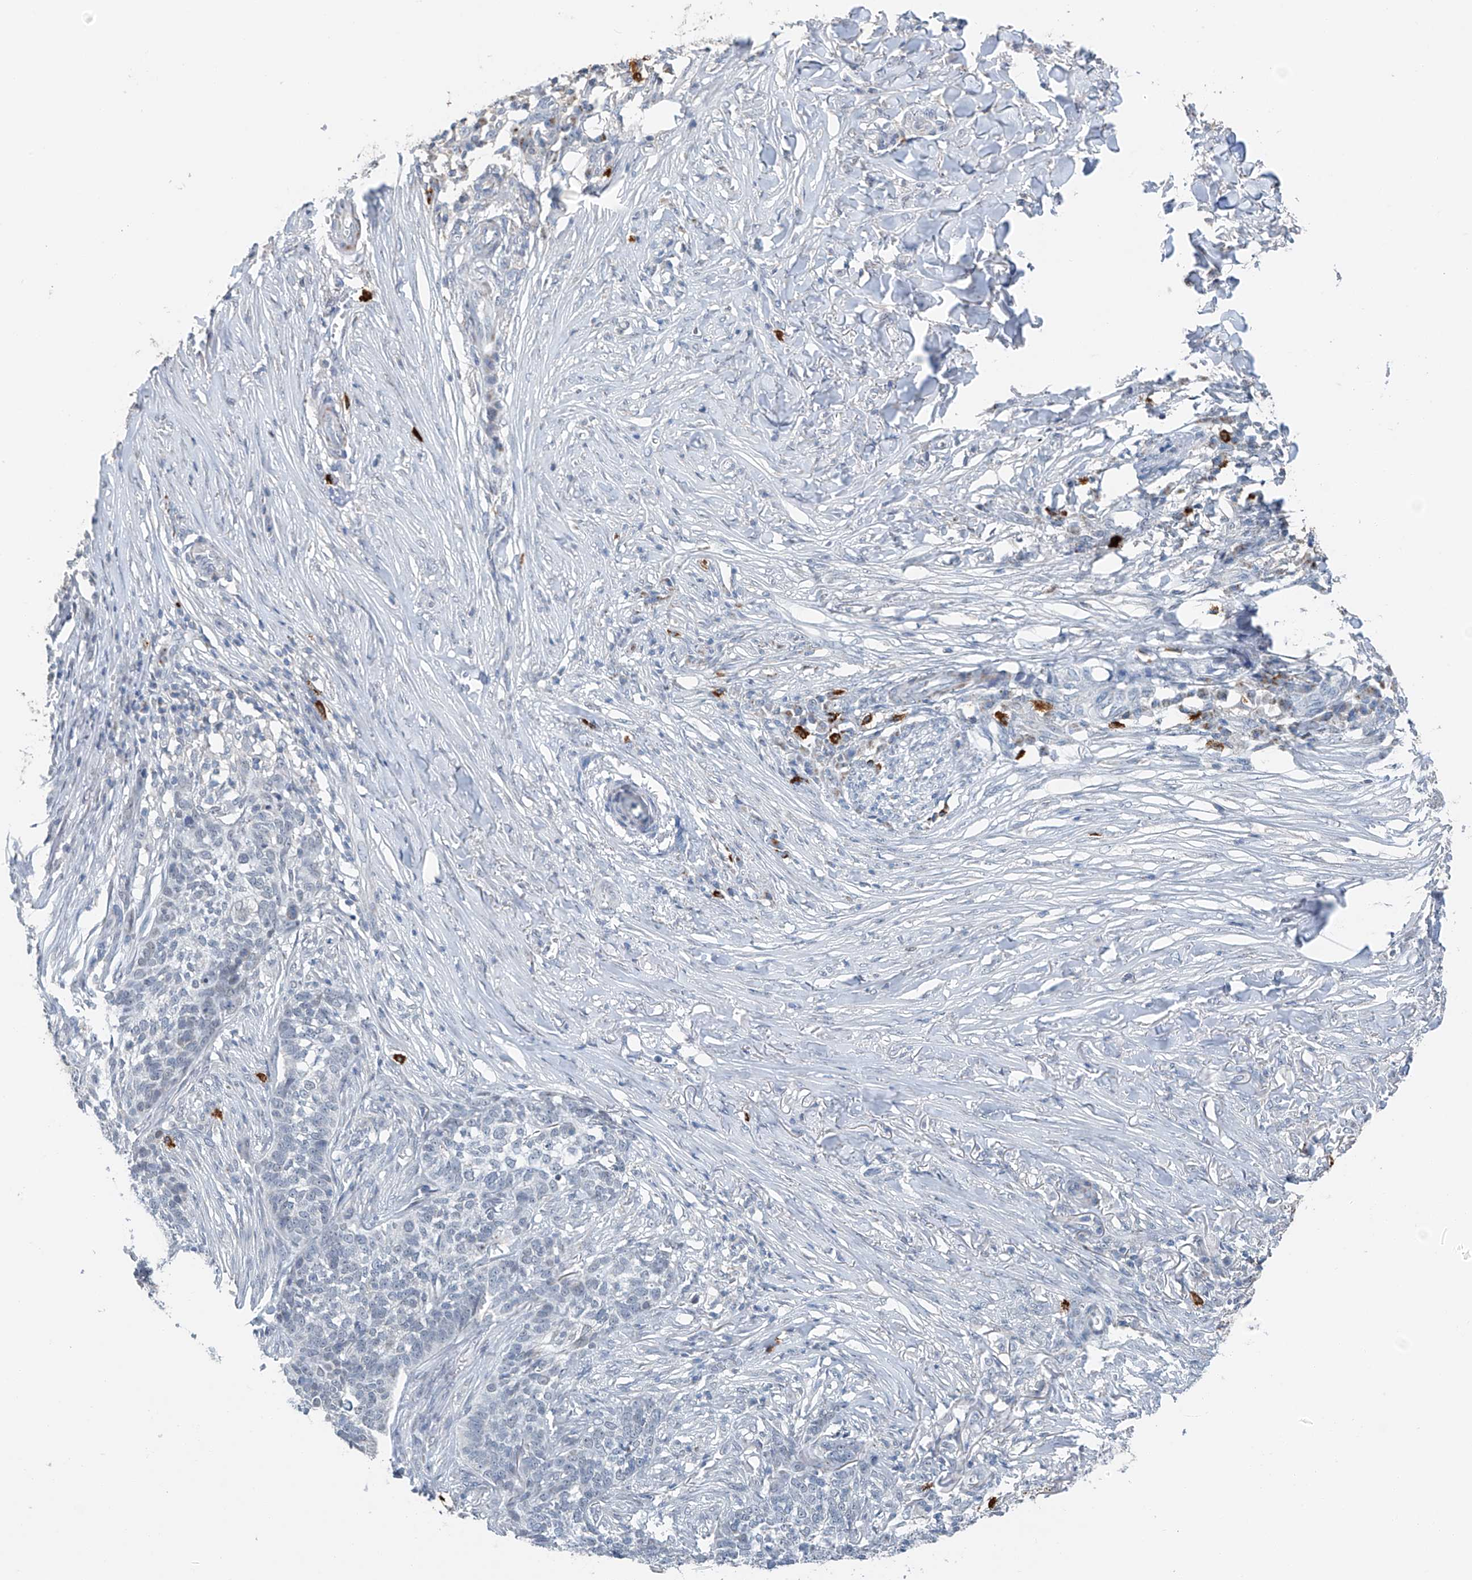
{"staining": {"intensity": "negative", "quantity": "none", "location": "none"}, "tissue": "skin cancer", "cell_type": "Tumor cells", "image_type": "cancer", "snomed": [{"axis": "morphology", "description": "Basal cell carcinoma"}, {"axis": "topography", "description": "Skin"}], "caption": "Immunohistochemistry (IHC) image of skin basal cell carcinoma stained for a protein (brown), which shows no staining in tumor cells.", "gene": "KLF15", "patient": {"sex": "male", "age": 85}}